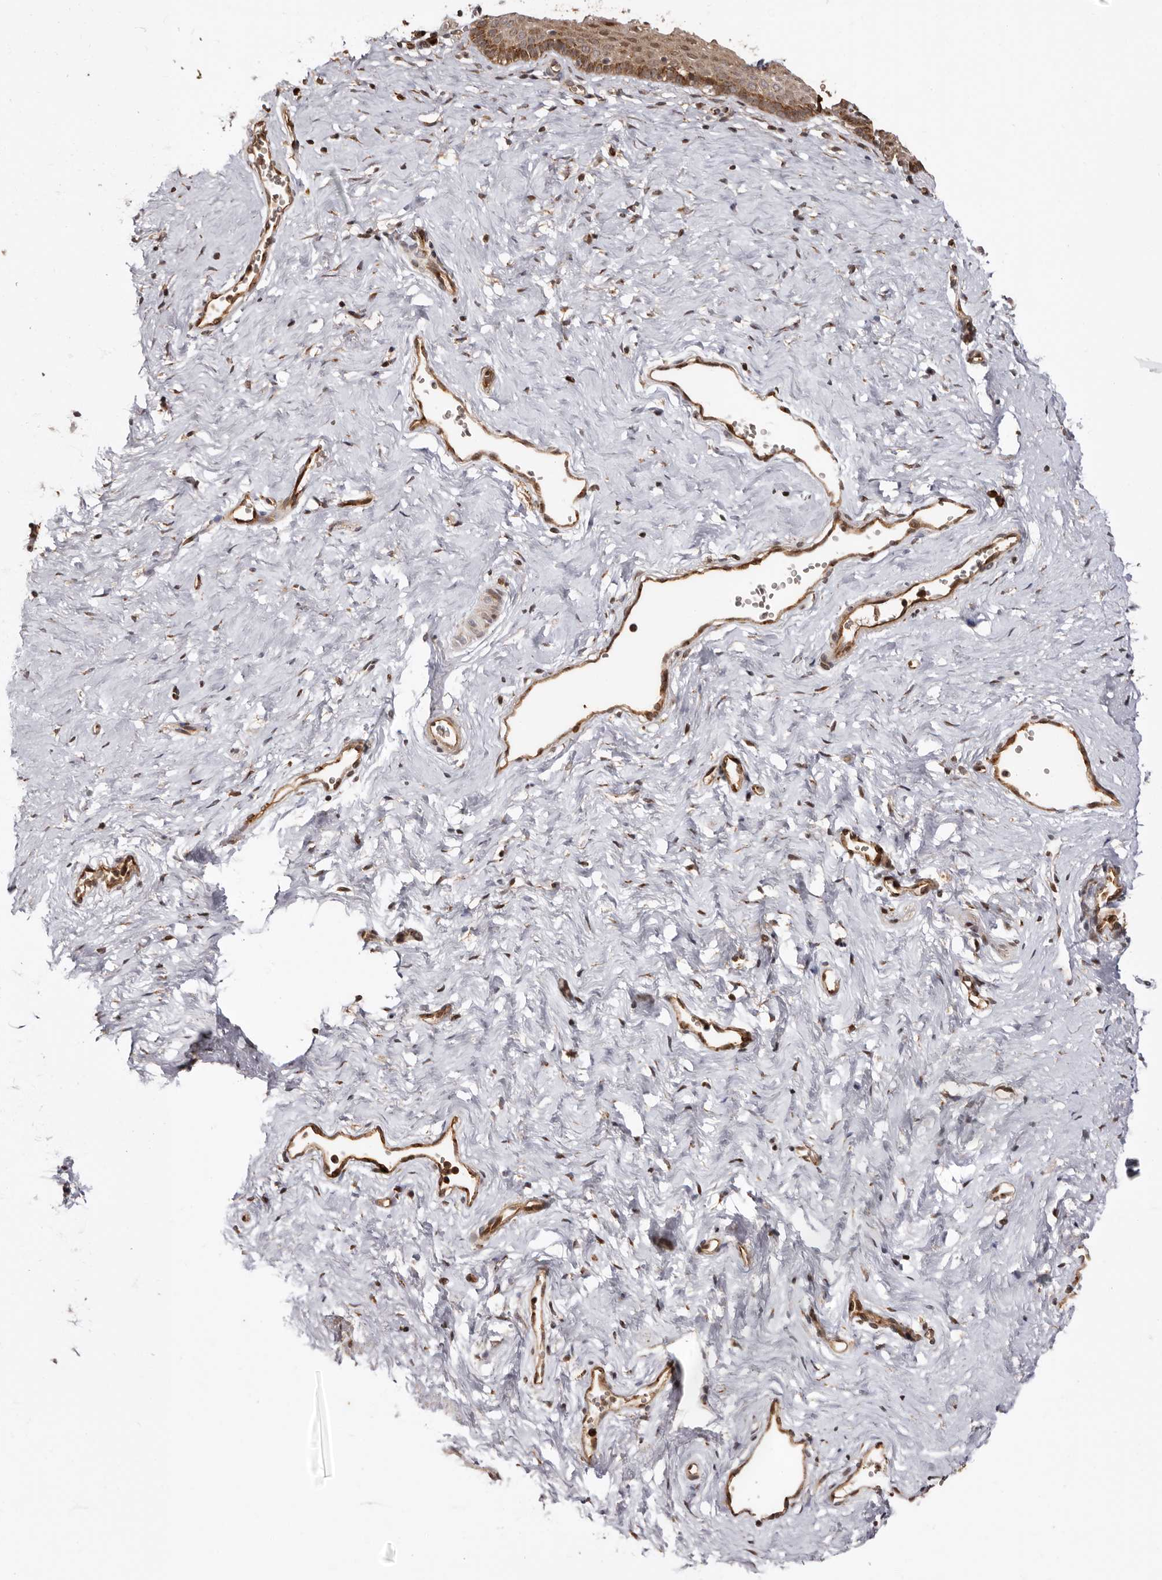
{"staining": {"intensity": "strong", "quantity": ">75%", "location": "cytoplasmic/membranous,nuclear"}, "tissue": "vagina", "cell_type": "Squamous epithelial cells", "image_type": "normal", "snomed": [{"axis": "morphology", "description": "Normal tissue, NOS"}, {"axis": "topography", "description": "Vagina"}], "caption": "Immunohistochemistry (DAB) staining of normal vagina demonstrates strong cytoplasmic/membranous,nuclear protein positivity in about >75% of squamous epithelial cells.", "gene": "GPR27", "patient": {"sex": "female", "age": 32}}